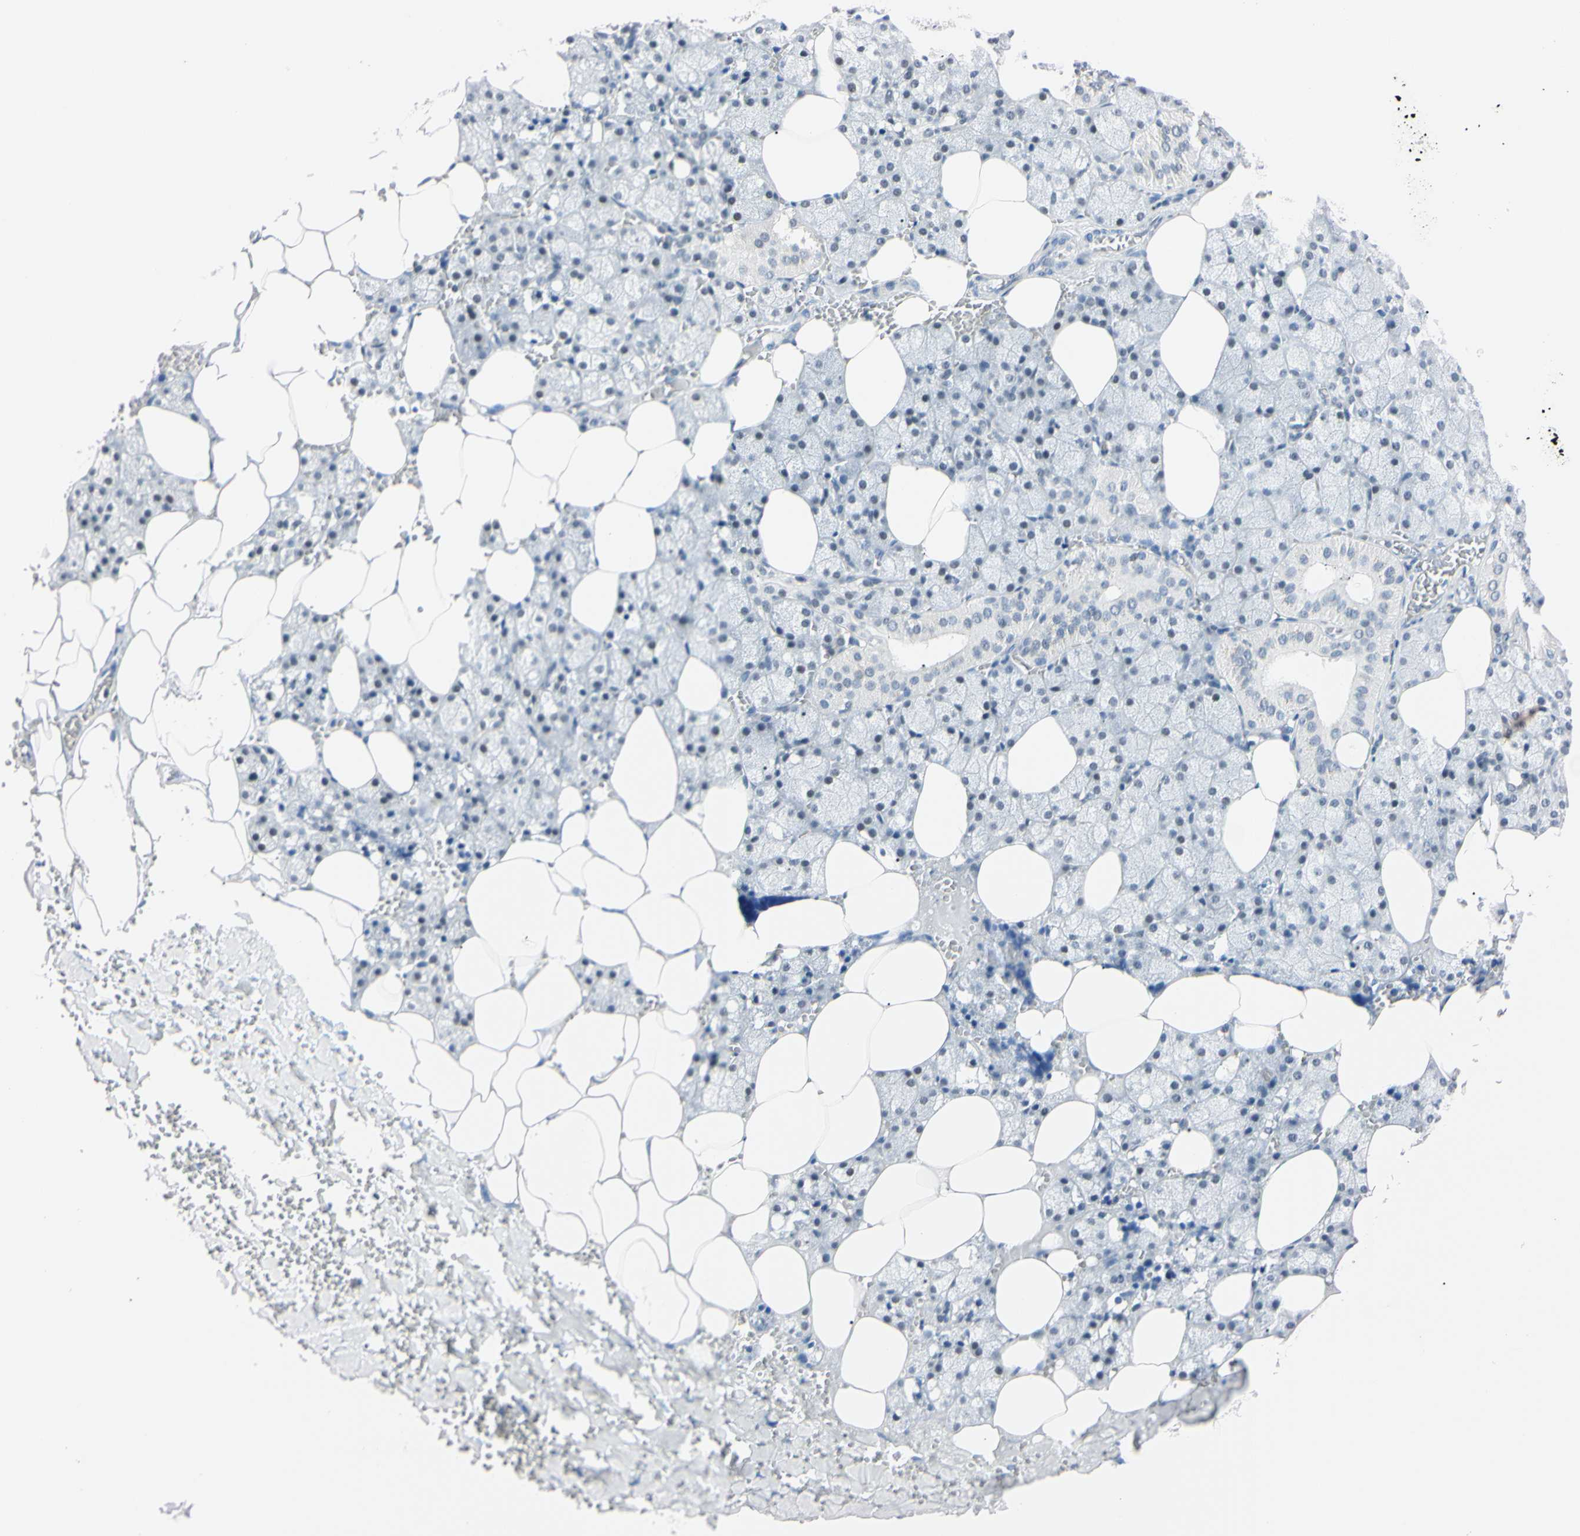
{"staining": {"intensity": "negative", "quantity": "none", "location": "none"}, "tissue": "salivary gland", "cell_type": "Glandular cells", "image_type": "normal", "snomed": [{"axis": "morphology", "description": "Normal tissue, NOS"}, {"axis": "topography", "description": "Salivary gland"}], "caption": "An IHC image of unremarkable salivary gland is shown. There is no staining in glandular cells of salivary gland. The staining is performed using DAB (3,3'-diaminobenzidine) brown chromogen with nuclei counter-stained in using hematoxylin.", "gene": "C1orf174", "patient": {"sex": "male", "age": 62}}